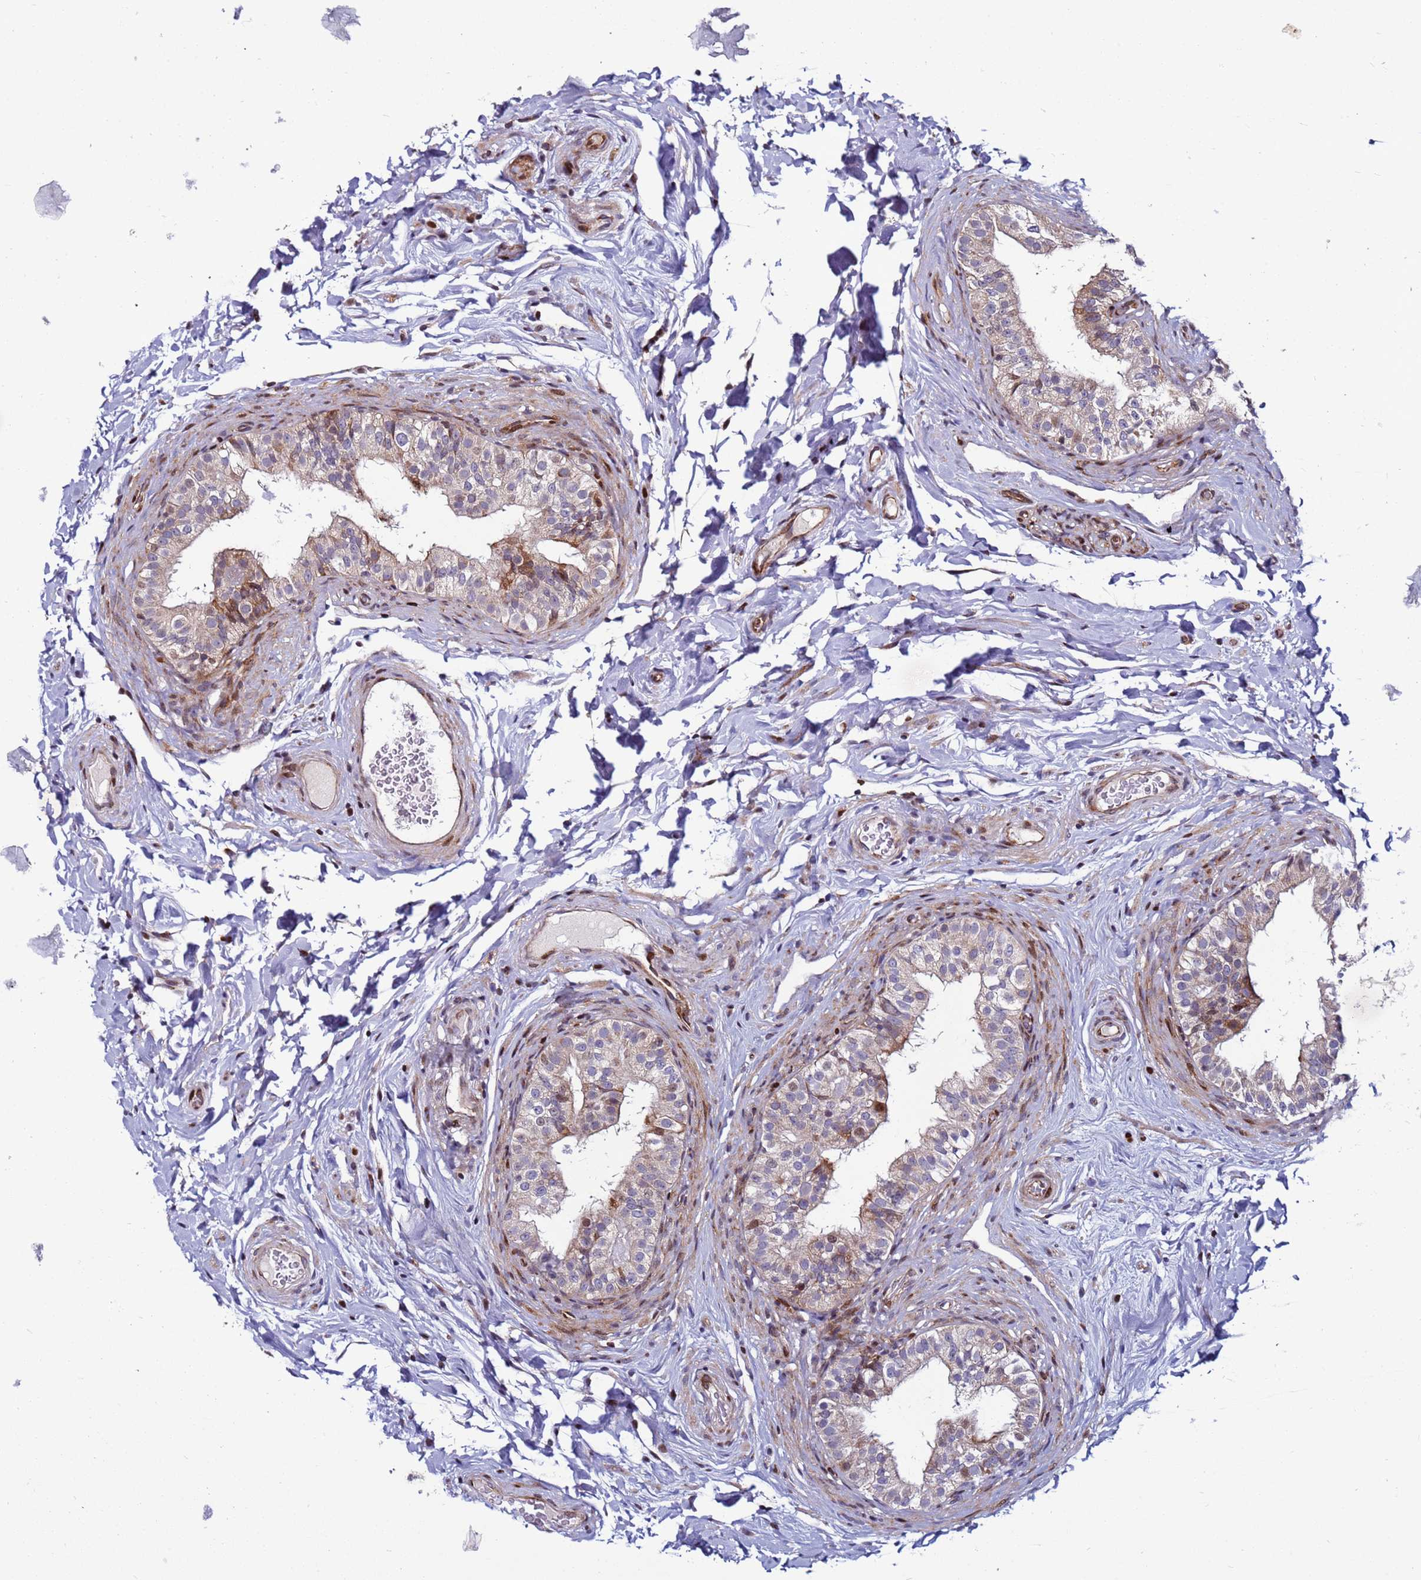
{"staining": {"intensity": "moderate", "quantity": "<25%", "location": "cytoplasmic/membranous,nuclear"}, "tissue": "epididymis", "cell_type": "Glandular cells", "image_type": "normal", "snomed": [{"axis": "morphology", "description": "Normal tissue, NOS"}, {"axis": "topography", "description": "Epididymis"}], "caption": "High-power microscopy captured an immunohistochemistry micrograph of unremarkable epididymis, revealing moderate cytoplasmic/membranous,nuclear positivity in about <25% of glandular cells. The protein is shown in brown color, while the nuclei are stained blue.", "gene": "WBP11", "patient": {"sex": "male", "age": 49}}